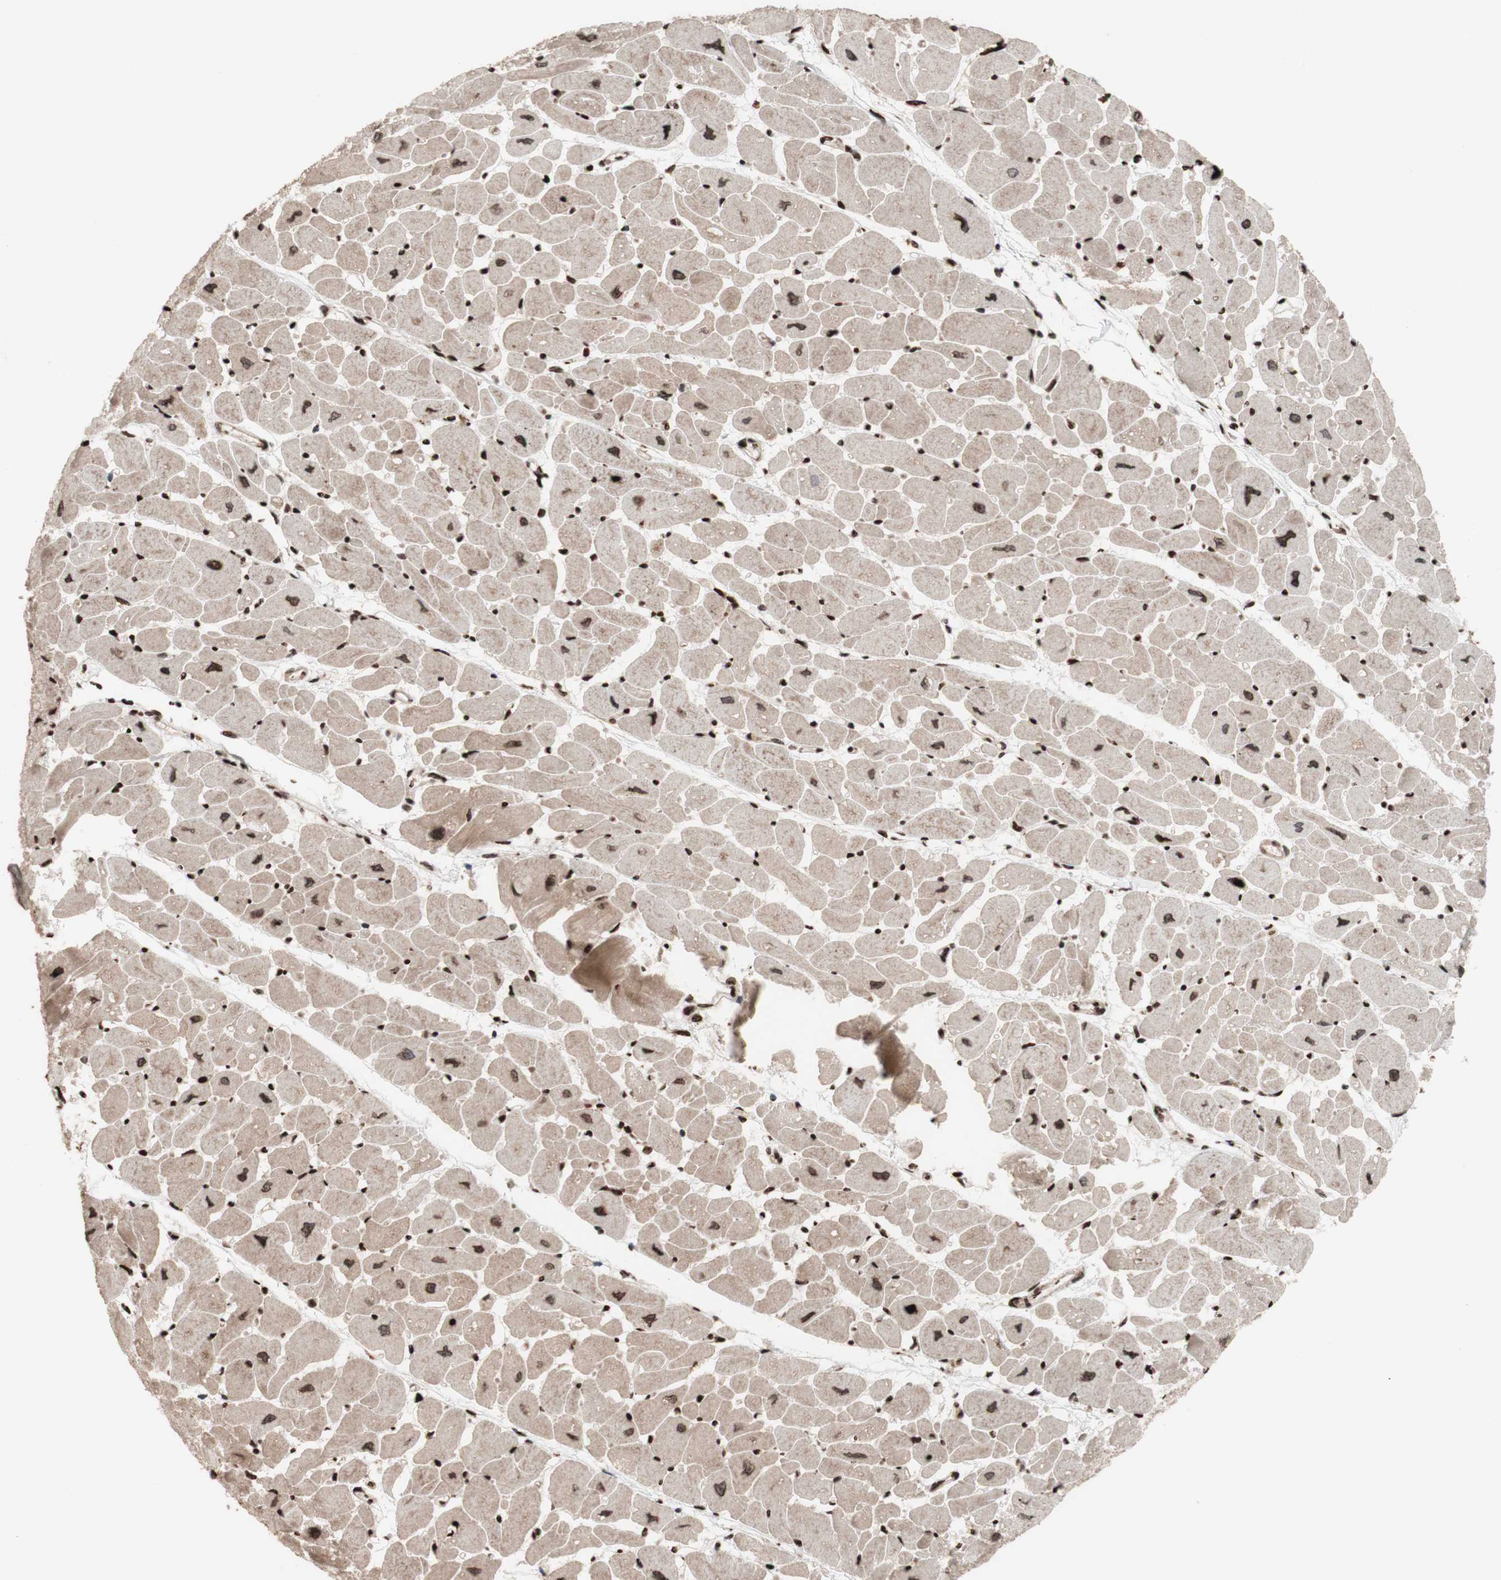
{"staining": {"intensity": "moderate", "quantity": ">75%", "location": "cytoplasmic/membranous,nuclear"}, "tissue": "heart muscle", "cell_type": "Cardiomyocytes", "image_type": "normal", "snomed": [{"axis": "morphology", "description": "Normal tissue, NOS"}, {"axis": "topography", "description": "Heart"}], "caption": "Immunohistochemistry staining of benign heart muscle, which displays medium levels of moderate cytoplasmic/membranous,nuclear staining in approximately >75% of cardiomyocytes indicating moderate cytoplasmic/membranous,nuclear protein expression. The staining was performed using DAB (3,3'-diaminobenzidine) (brown) for protein detection and nuclei were counterstained in hematoxylin (blue).", "gene": "POLA1", "patient": {"sex": "female", "age": 54}}